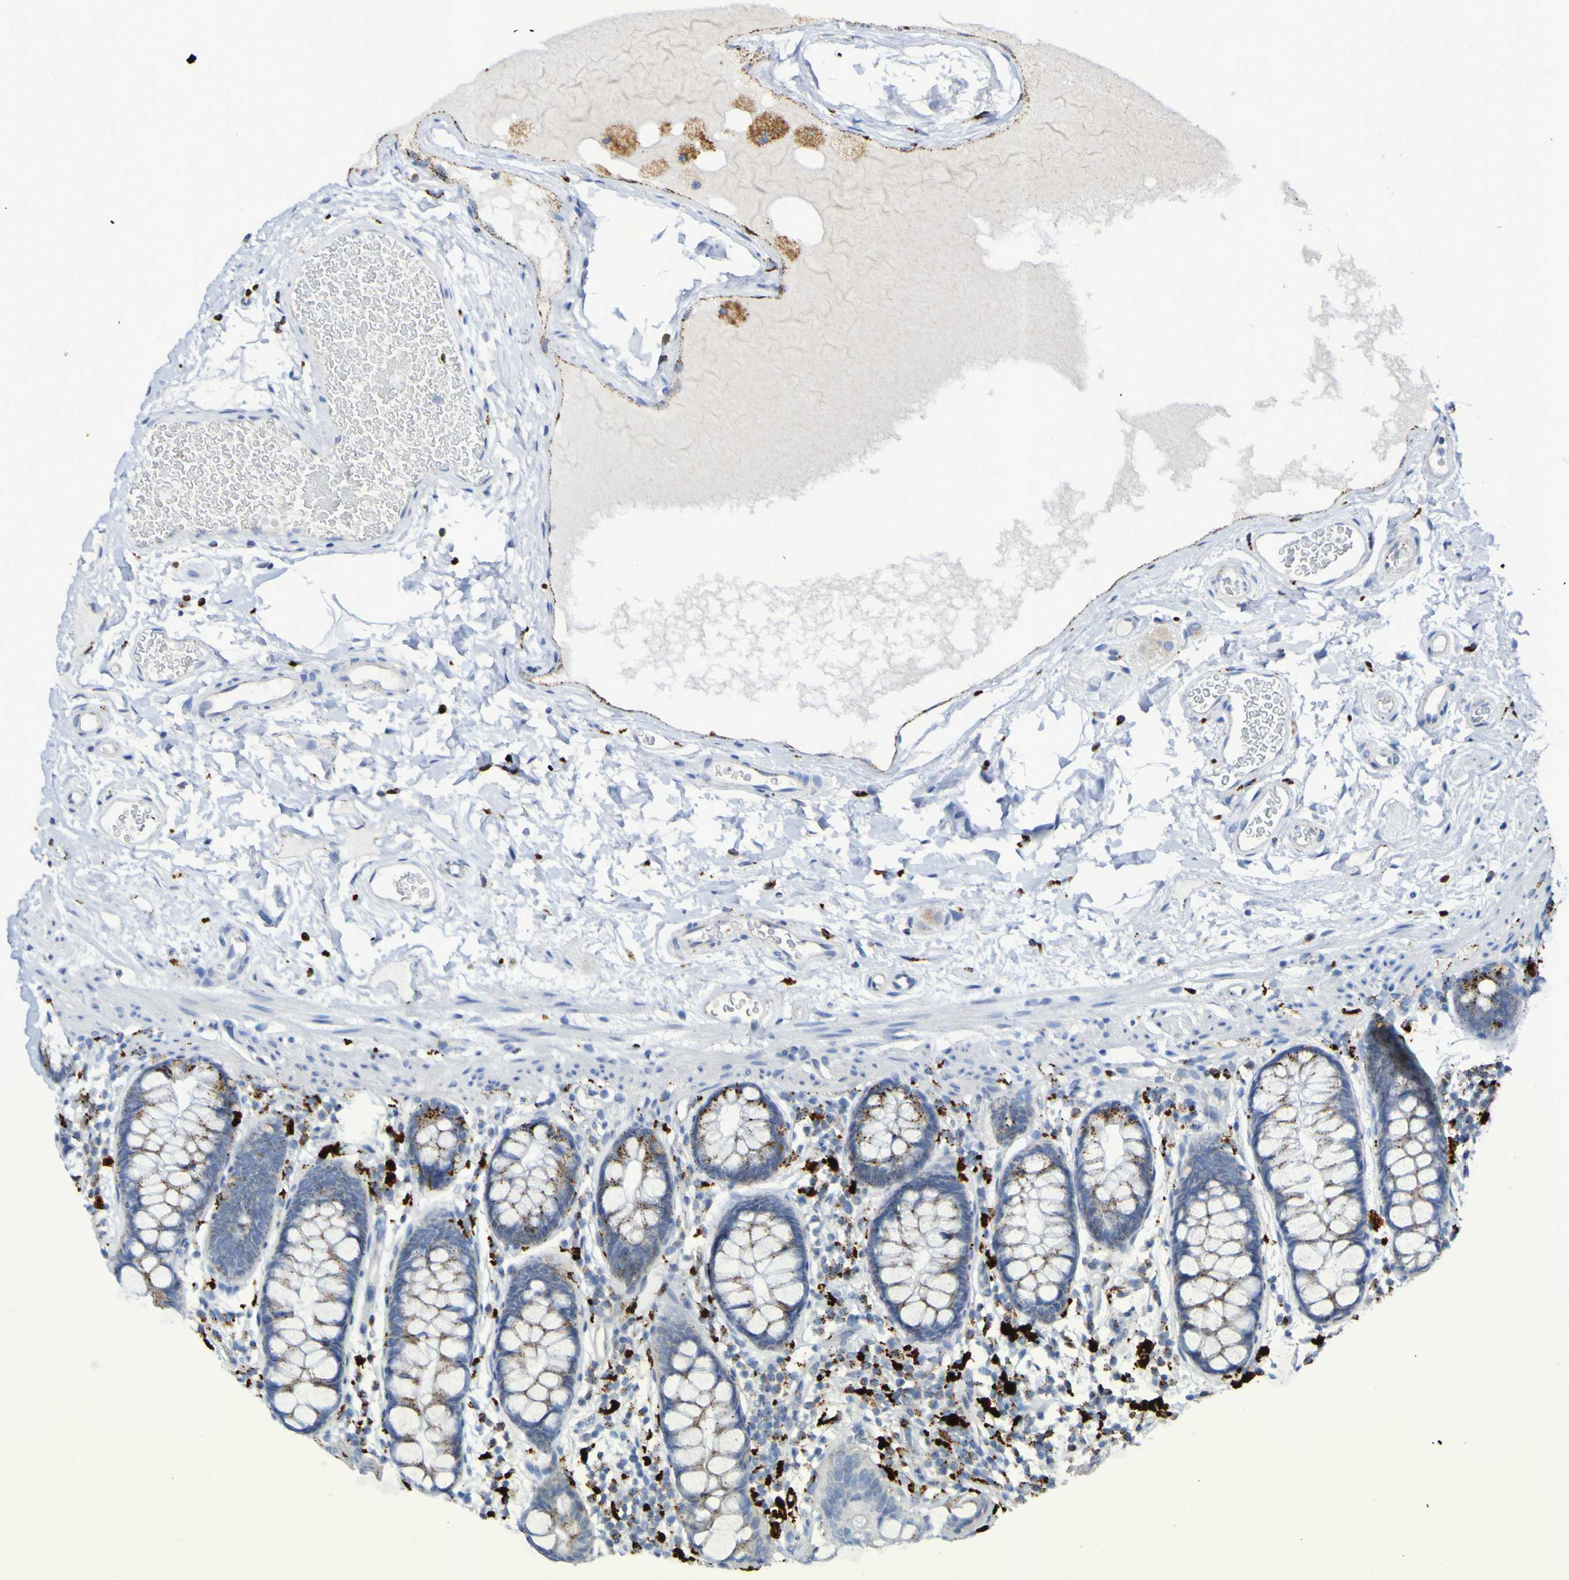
{"staining": {"intensity": "negative", "quantity": "none", "location": "none"}, "tissue": "colon", "cell_type": "Endothelial cells", "image_type": "normal", "snomed": [{"axis": "morphology", "description": "Normal tissue, NOS"}, {"axis": "topography", "description": "Colon"}], "caption": "High magnification brightfield microscopy of normal colon stained with DAB (3,3'-diaminobenzidine) (brown) and counterstained with hematoxylin (blue): endothelial cells show no significant staining.", "gene": "TPH1", "patient": {"sex": "female", "age": 80}}